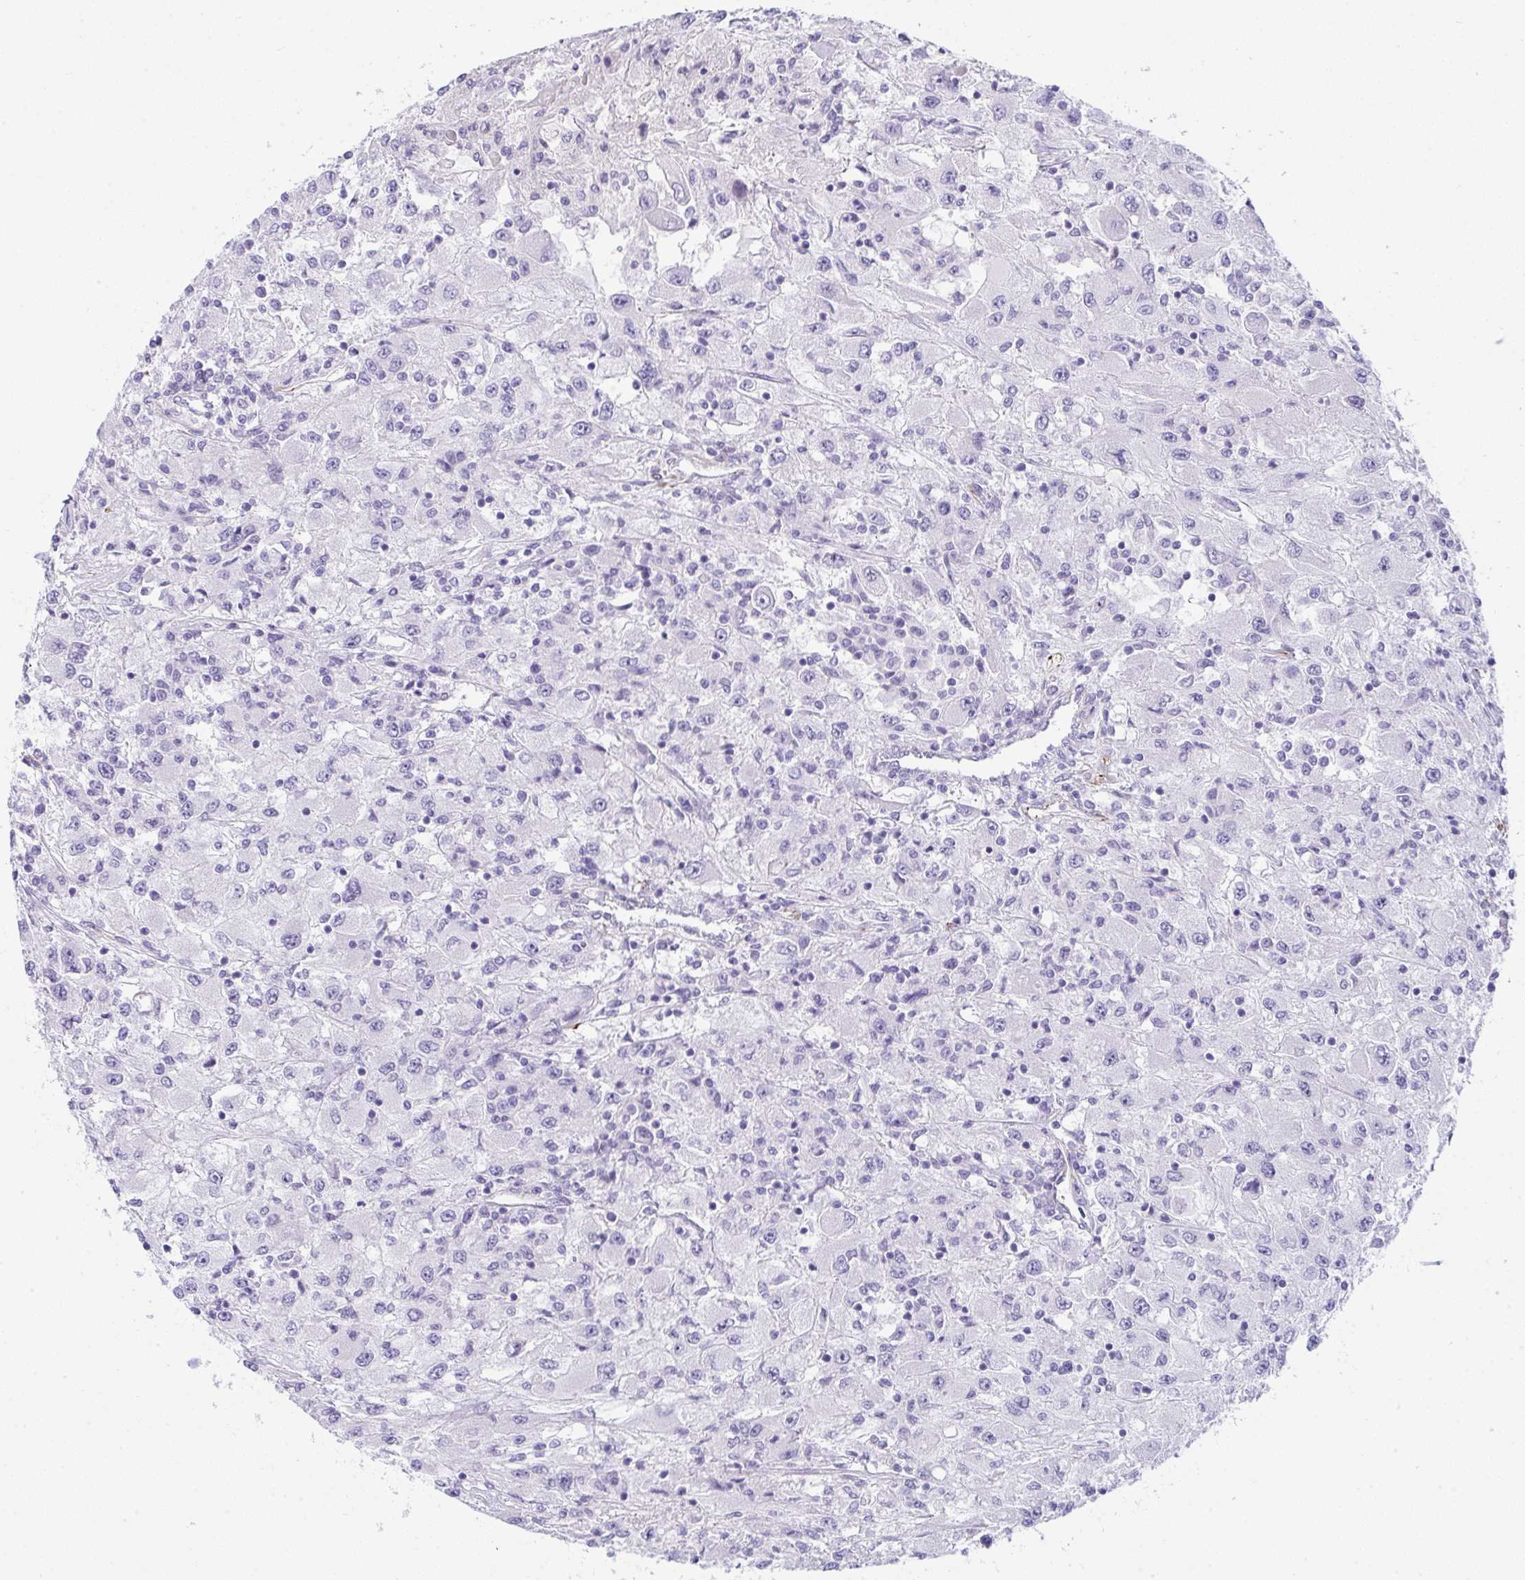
{"staining": {"intensity": "negative", "quantity": "none", "location": "none"}, "tissue": "renal cancer", "cell_type": "Tumor cells", "image_type": "cancer", "snomed": [{"axis": "morphology", "description": "Adenocarcinoma, NOS"}, {"axis": "topography", "description": "Kidney"}], "caption": "Image shows no significant protein staining in tumor cells of renal adenocarcinoma.", "gene": "SLC35B1", "patient": {"sex": "female", "age": 67}}